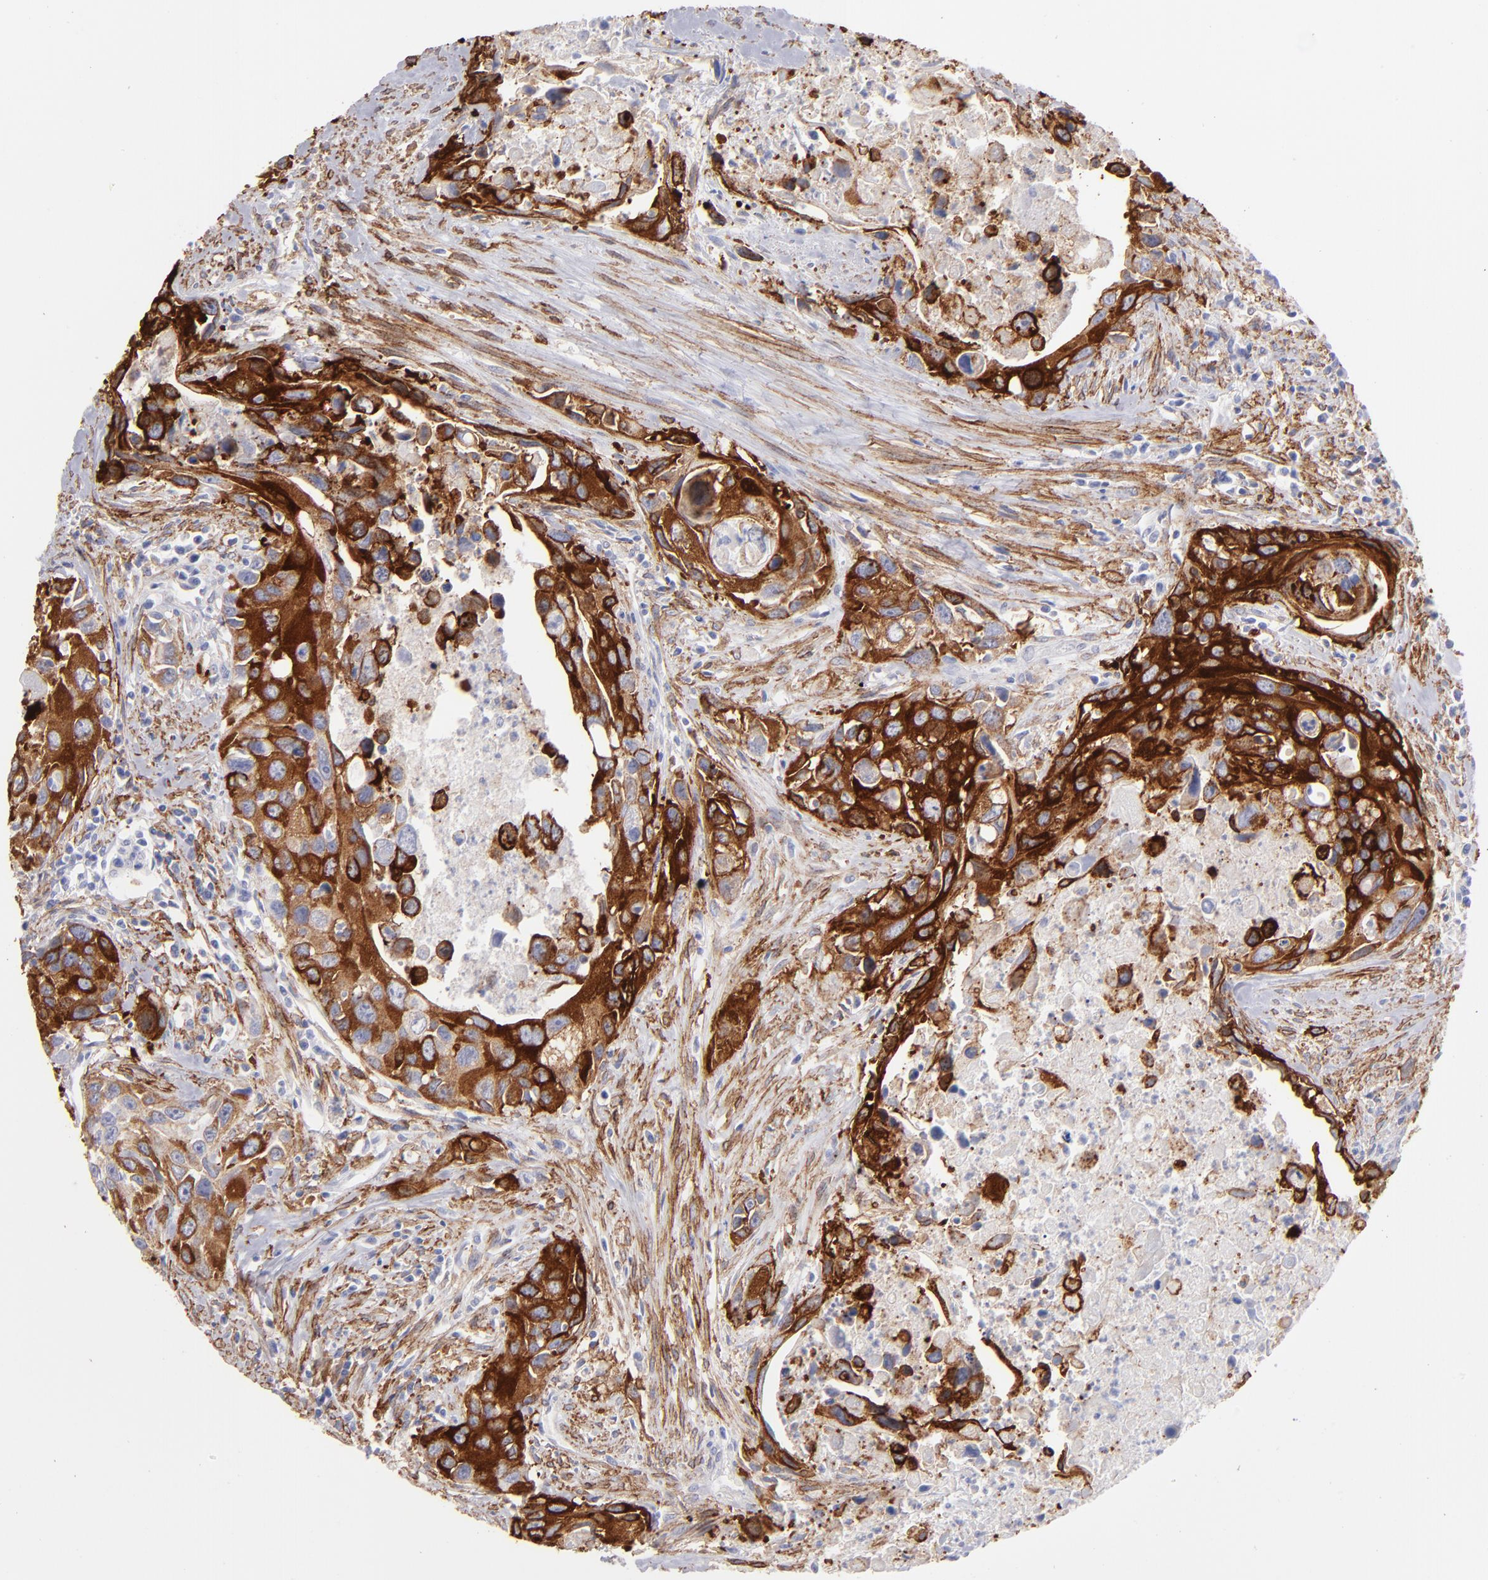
{"staining": {"intensity": "strong", "quantity": ">75%", "location": "cytoplasmic/membranous"}, "tissue": "urothelial cancer", "cell_type": "Tumor cells", "image_type": "cancer", "snomed": [{"axis": "morphology", "description": "Urothelial carcinoma, High grade"}, {"axis": "topography", "description": "Urinary bladder"}], "caption": "Strong cytoplasmic/membranous protein positivity is identified in about >75% of tumor cells in urothelial carcinoma (high-grade).", "gene": "AHNAK2", "patient": {"sex": "male", "age": 71}}